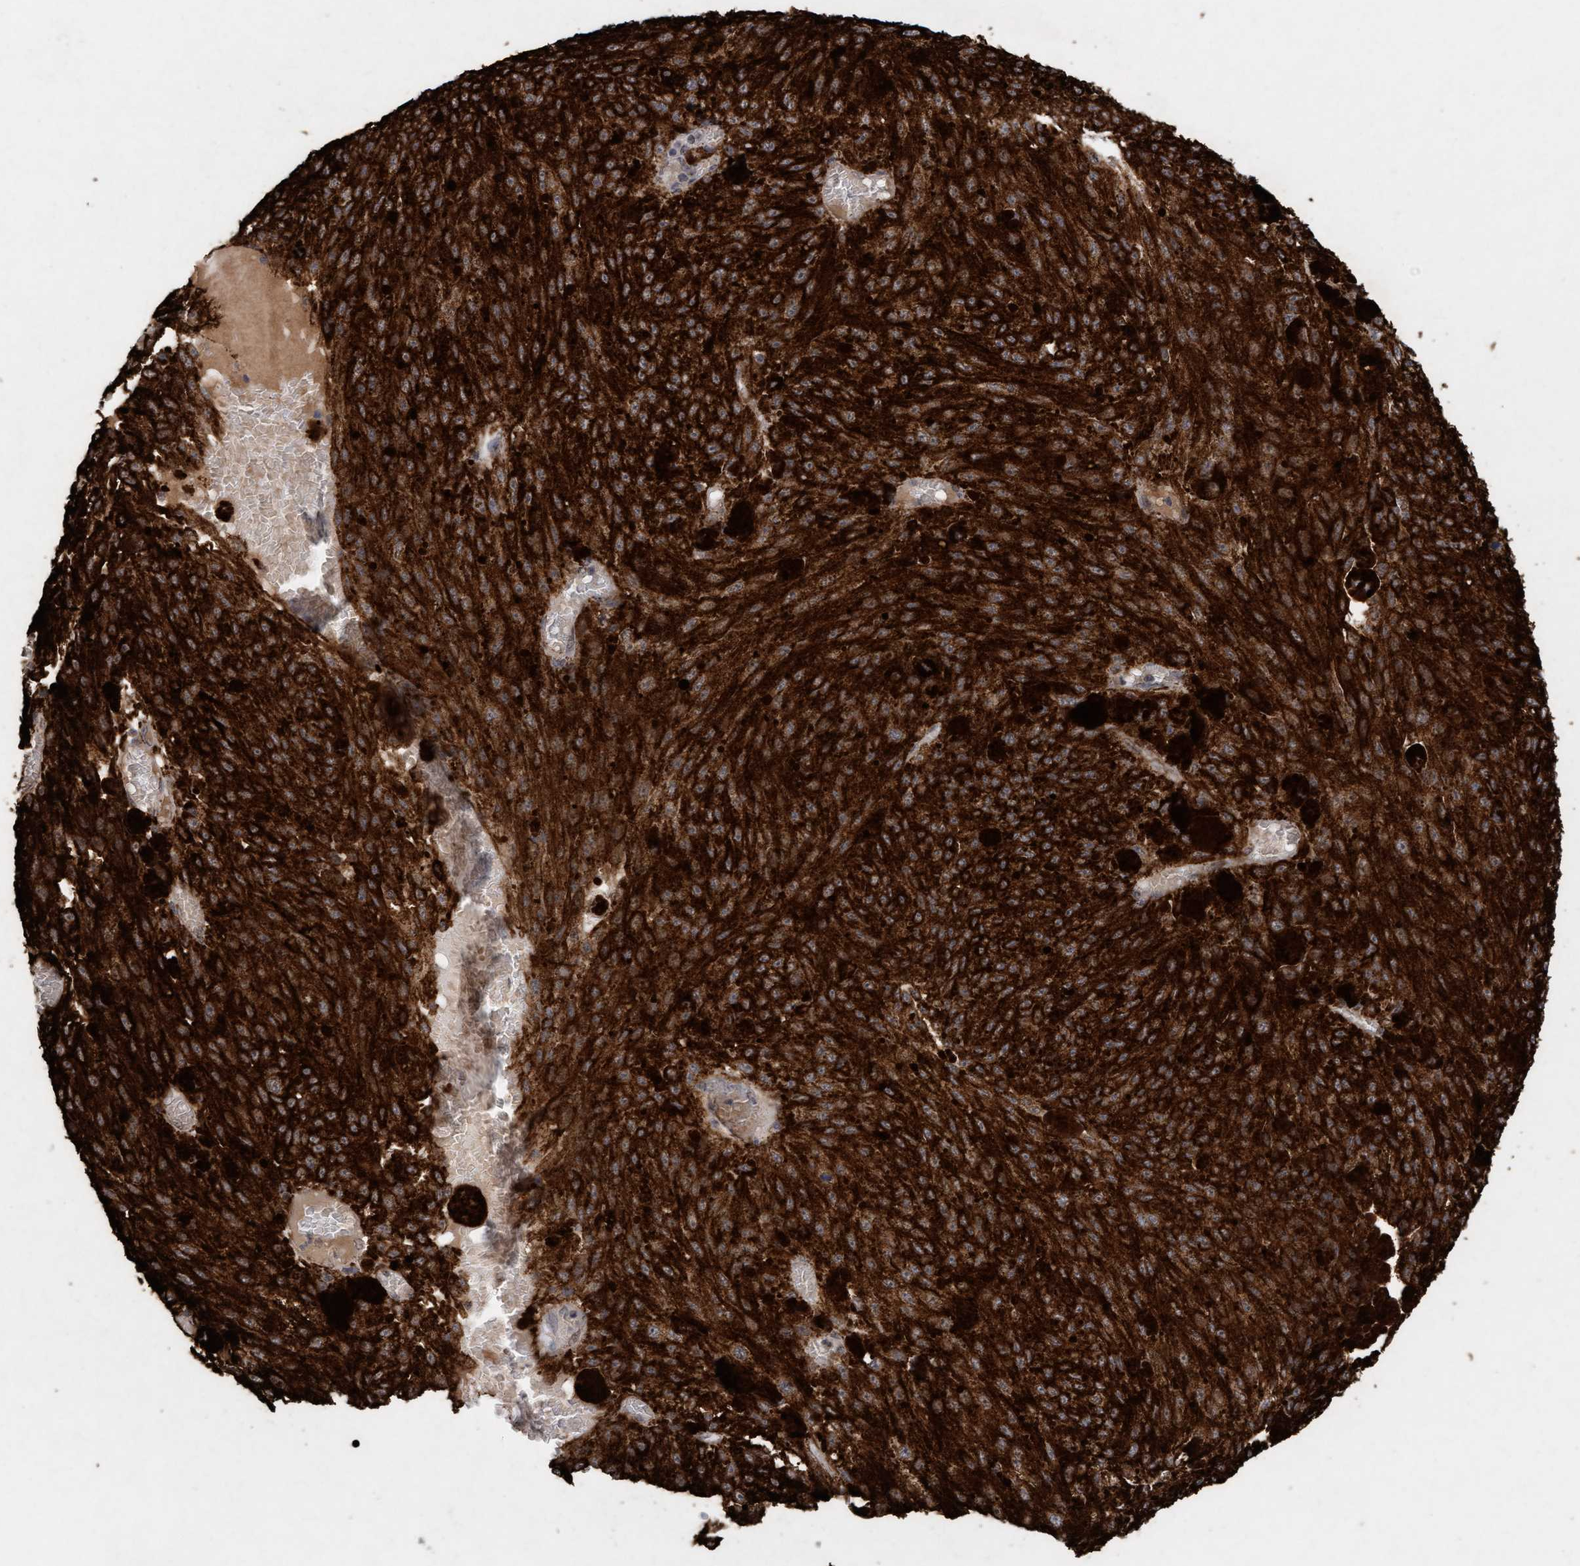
{"staining": {"intensity": "strong", "quantity": ">75%", "location": "cytoplasmic/membranous"}, "tissue": "melanoma", "cell_type": "Tumor cells", "image_type": "cancer", "snomed": [{"axis": "morphology", "description": "Malignant melanoma, NOS"}, {"axis": "topography", "description": "Other"}], "caption": "Protein analysis of melanoma tissue exhibits strong cytoplasmic/membranous staining in approximately >75% of tumor cells.", "gene": "VSIG8", "patient": {"sex": "male", "age": 79}}